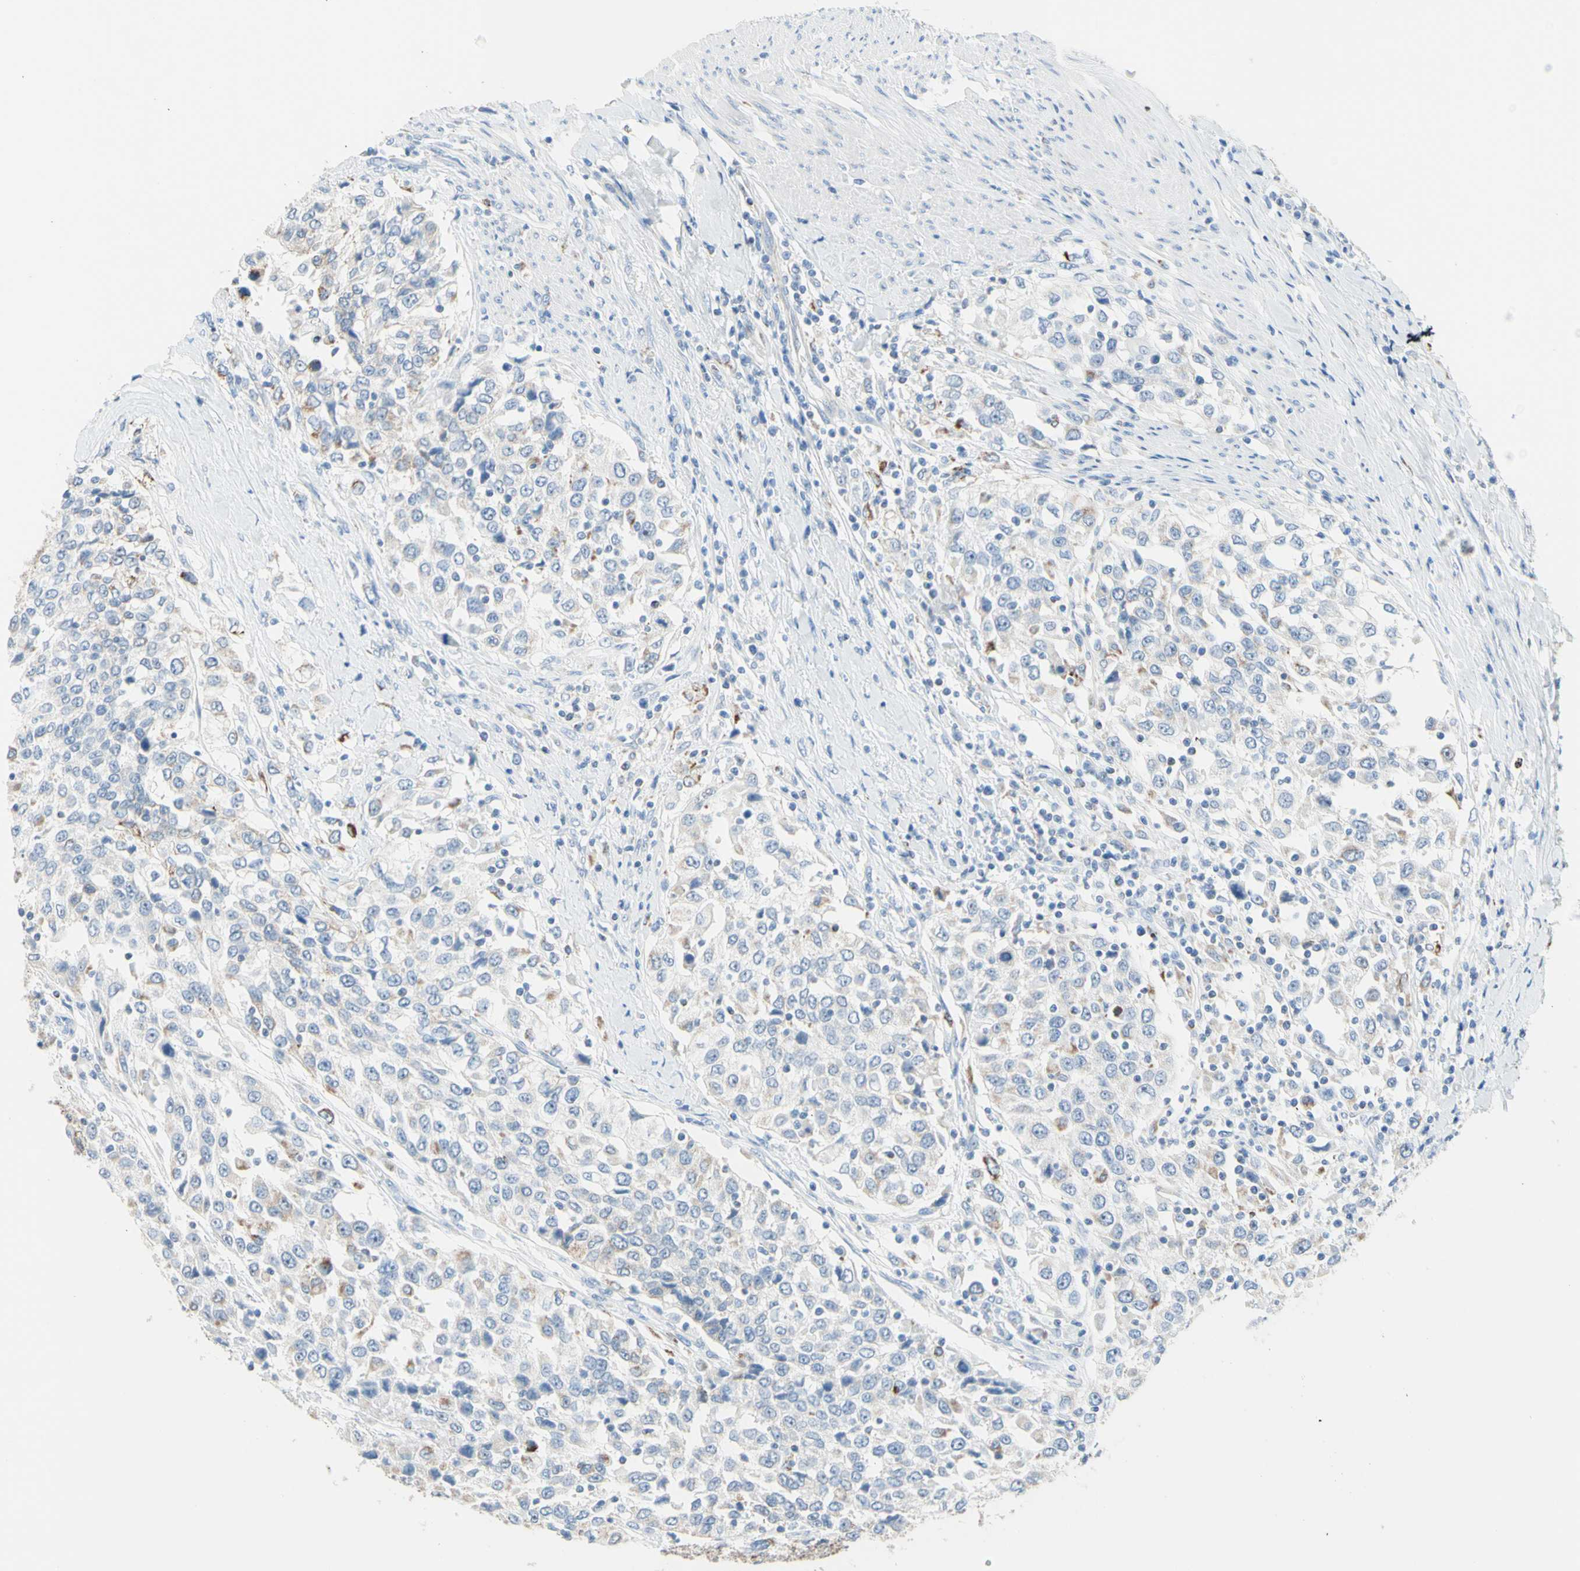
{"staining": {"intensity": "weak", "quantity": "<25%", "location": "cytoplasmic/membranous"}, "tissue": "urothelial cancer", "cell_type": "Tumor cells", "image_type": "cancer", "snomed": [{"axis": "morphology", "description": "Urothelial carcinoma, High grade"}, {"axis": "topography", "description": "Urinary bladder"}], "caption": "This micrograph is of urothelial cancer stained with IHC to label a protein in brown with the nuclei are counter-stained blue. There is no expression in tumor cells.", "gene": "CYSLTR1", "patient": {"sex": "female", "age": 80}}